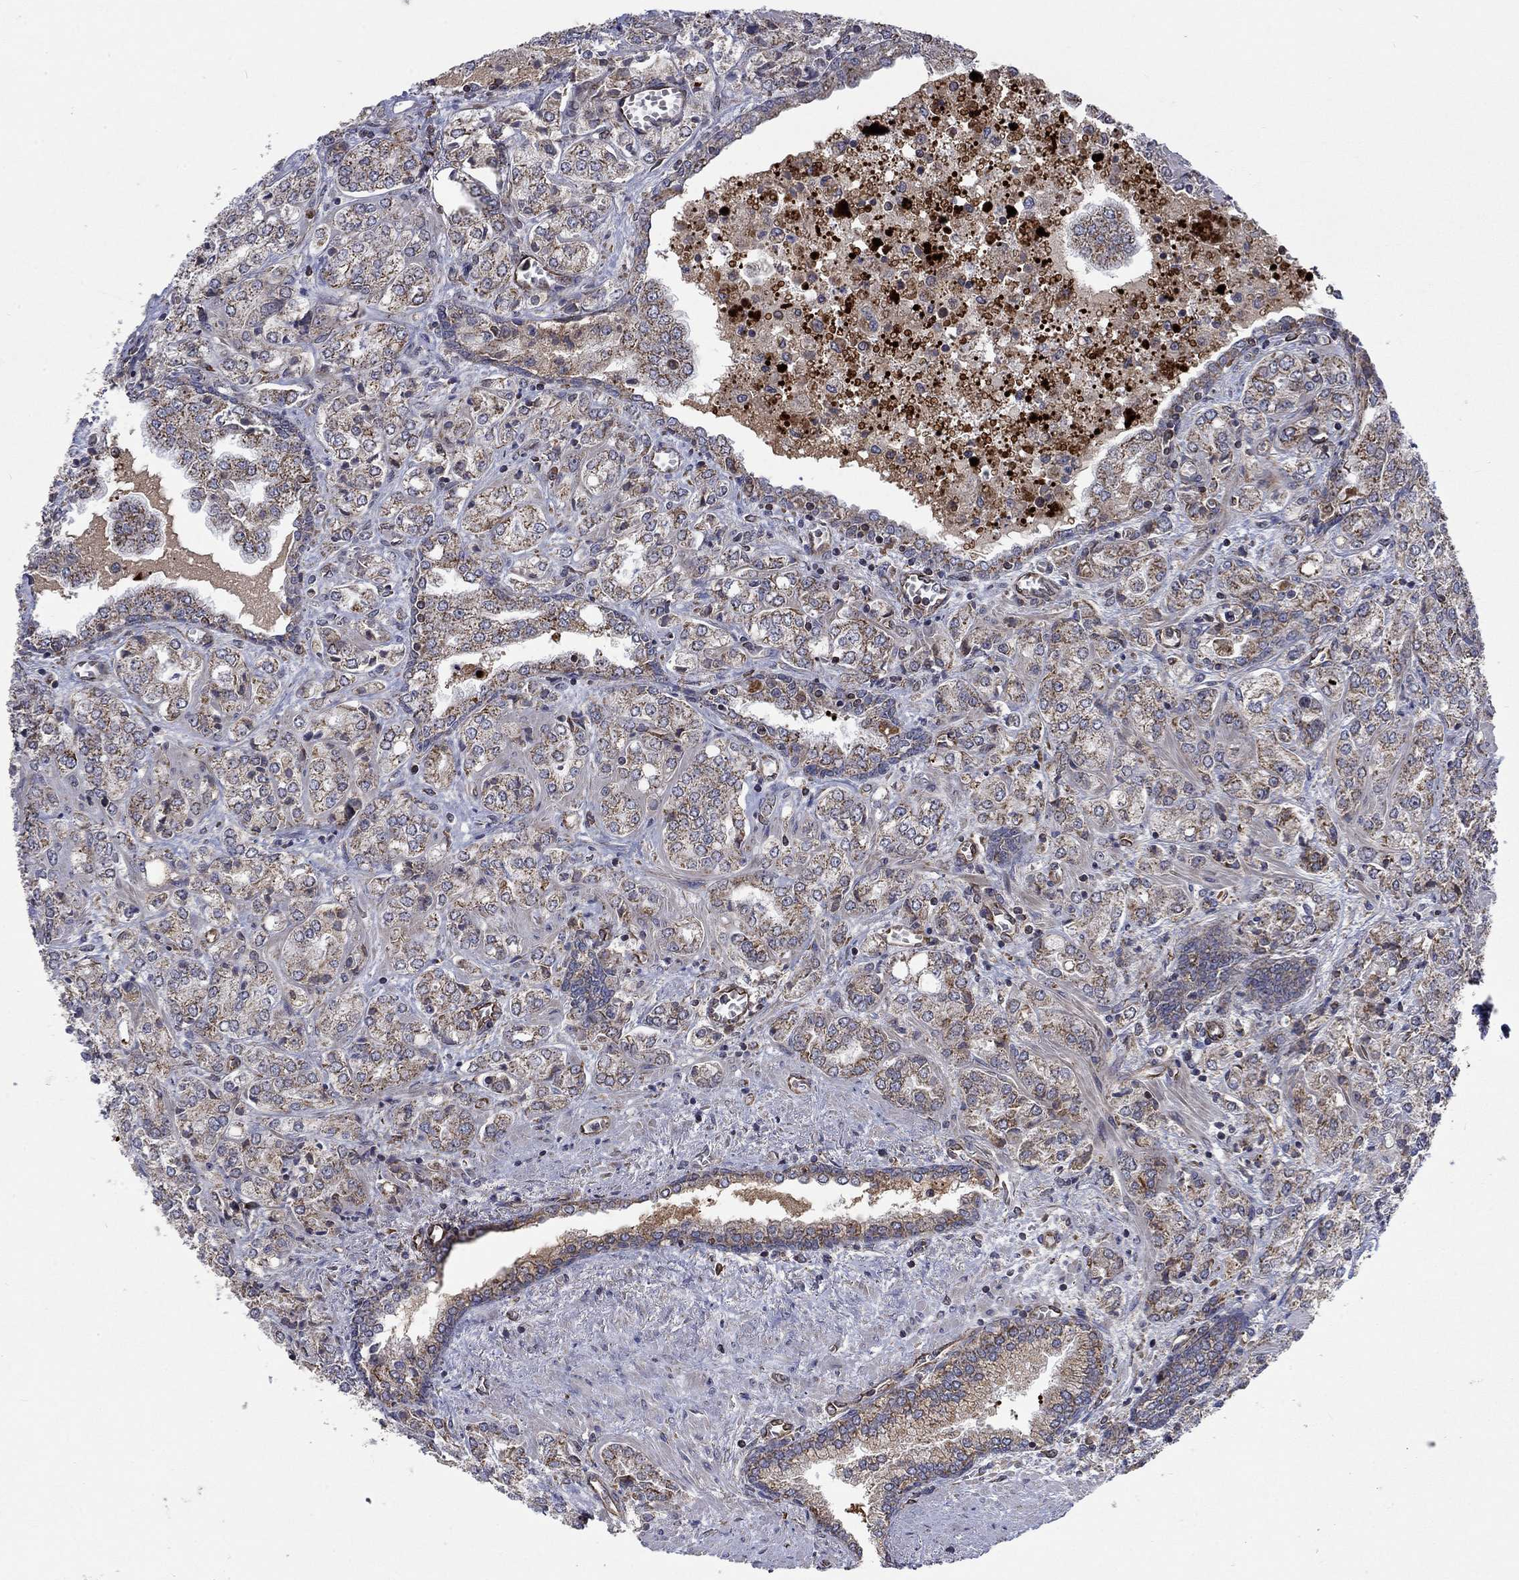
{"staining": {"intensity": "weak", "quantity": "25%-75%", "location": "cytoplasmic/membranous"}, "tissue": "prostate cancer", "cell_type": "Tumor cells", "image_type": "cancer", "snomed": [{"axis": "morphology", "description": "Adenocarcinoma, NOS"}, {"axis": "topography", "description": "Prostate and seminal vesicle, NOS"}, {"axis": "topography", "description": "Prostate"}], "caption": "Prostate cancer was stained to show a protein in brown. There is low levels of weak cytoplasmic/membranous positivity in about 25%-75% of tumor cells.", "gene": "NDUFC1", "patient": {"sex": "male", "age": 62}}